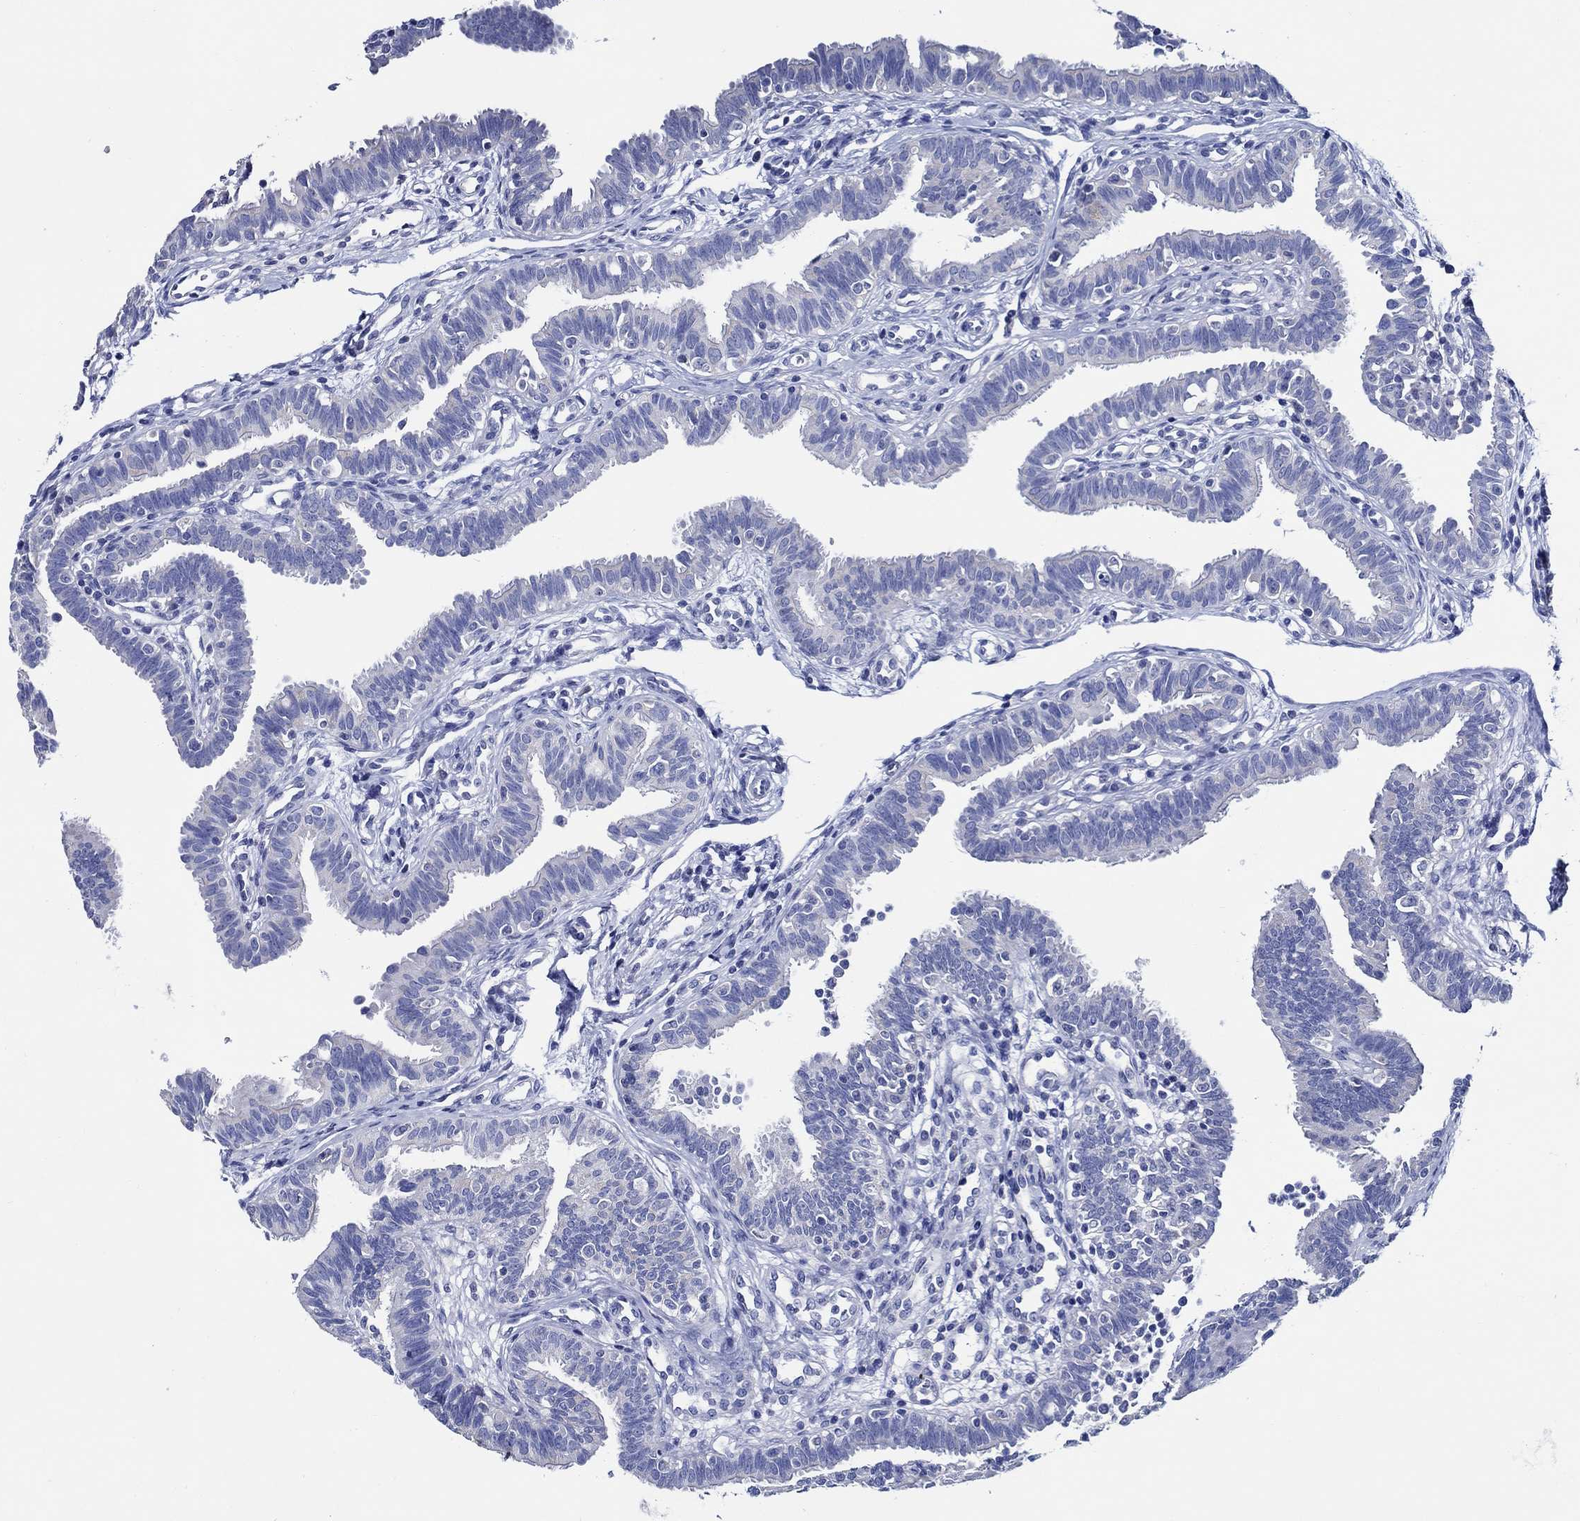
{"staining": {"intensity": "negative", "quantity": "none", "location": "none"}, "tissue": "fallopian tube", "cell_type": "Glandular cells", "image_type": "normal", "snomed": [{"axis": "morphology", "description": "Normal tissue, NOS"}, {"axis": "topography", "description": "Fallopian tube"}], "caption": "Fallopian tube stained for a protein using immunohistochemistry exhibits no positivity glandular cells.", "gene": "SKOR1", "patient": {"sex": "female", "age": 36}}